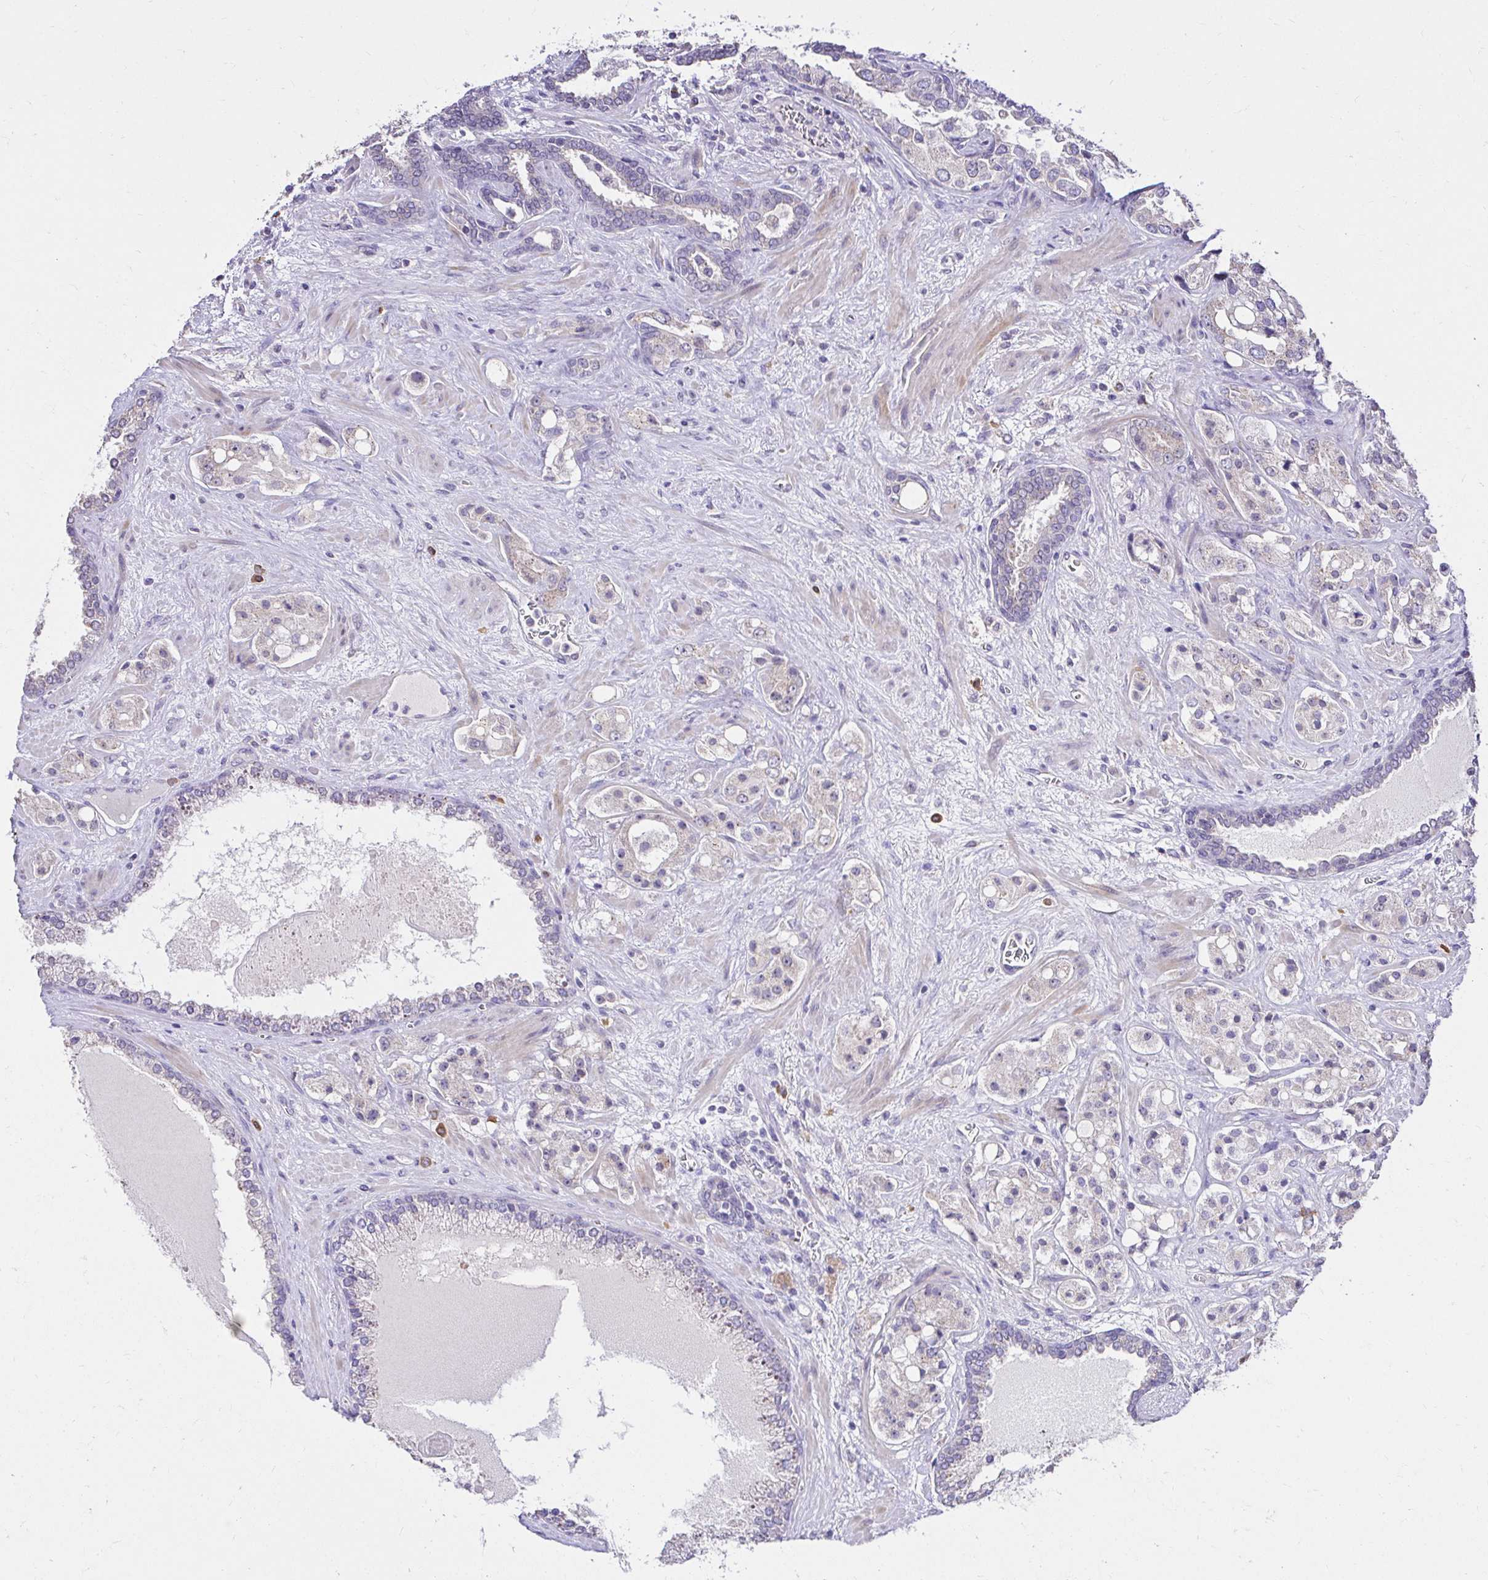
{"staining": {"intensity": "negative", "quantity": "none", "location": "none"}, "tissue": "prostate cancer", "cell_type": "Tumor cells", "image_type": "cancer", "snomed": [{"axis": "morphology", "description": "Adenocarcinoma, High grade"}, {"axis": "topography", "description": "Prostate"}], "caption": "An image of human prostate cancer is negative for staining in tumor cells. Brightfield microscopy of immunohistochemistry (IHC) stained with DAB (brown) and hematoxylin (blue), captured at high magnification.", "gene": "KIAA1210", "patient": {"sex": "male", "age": 67}}